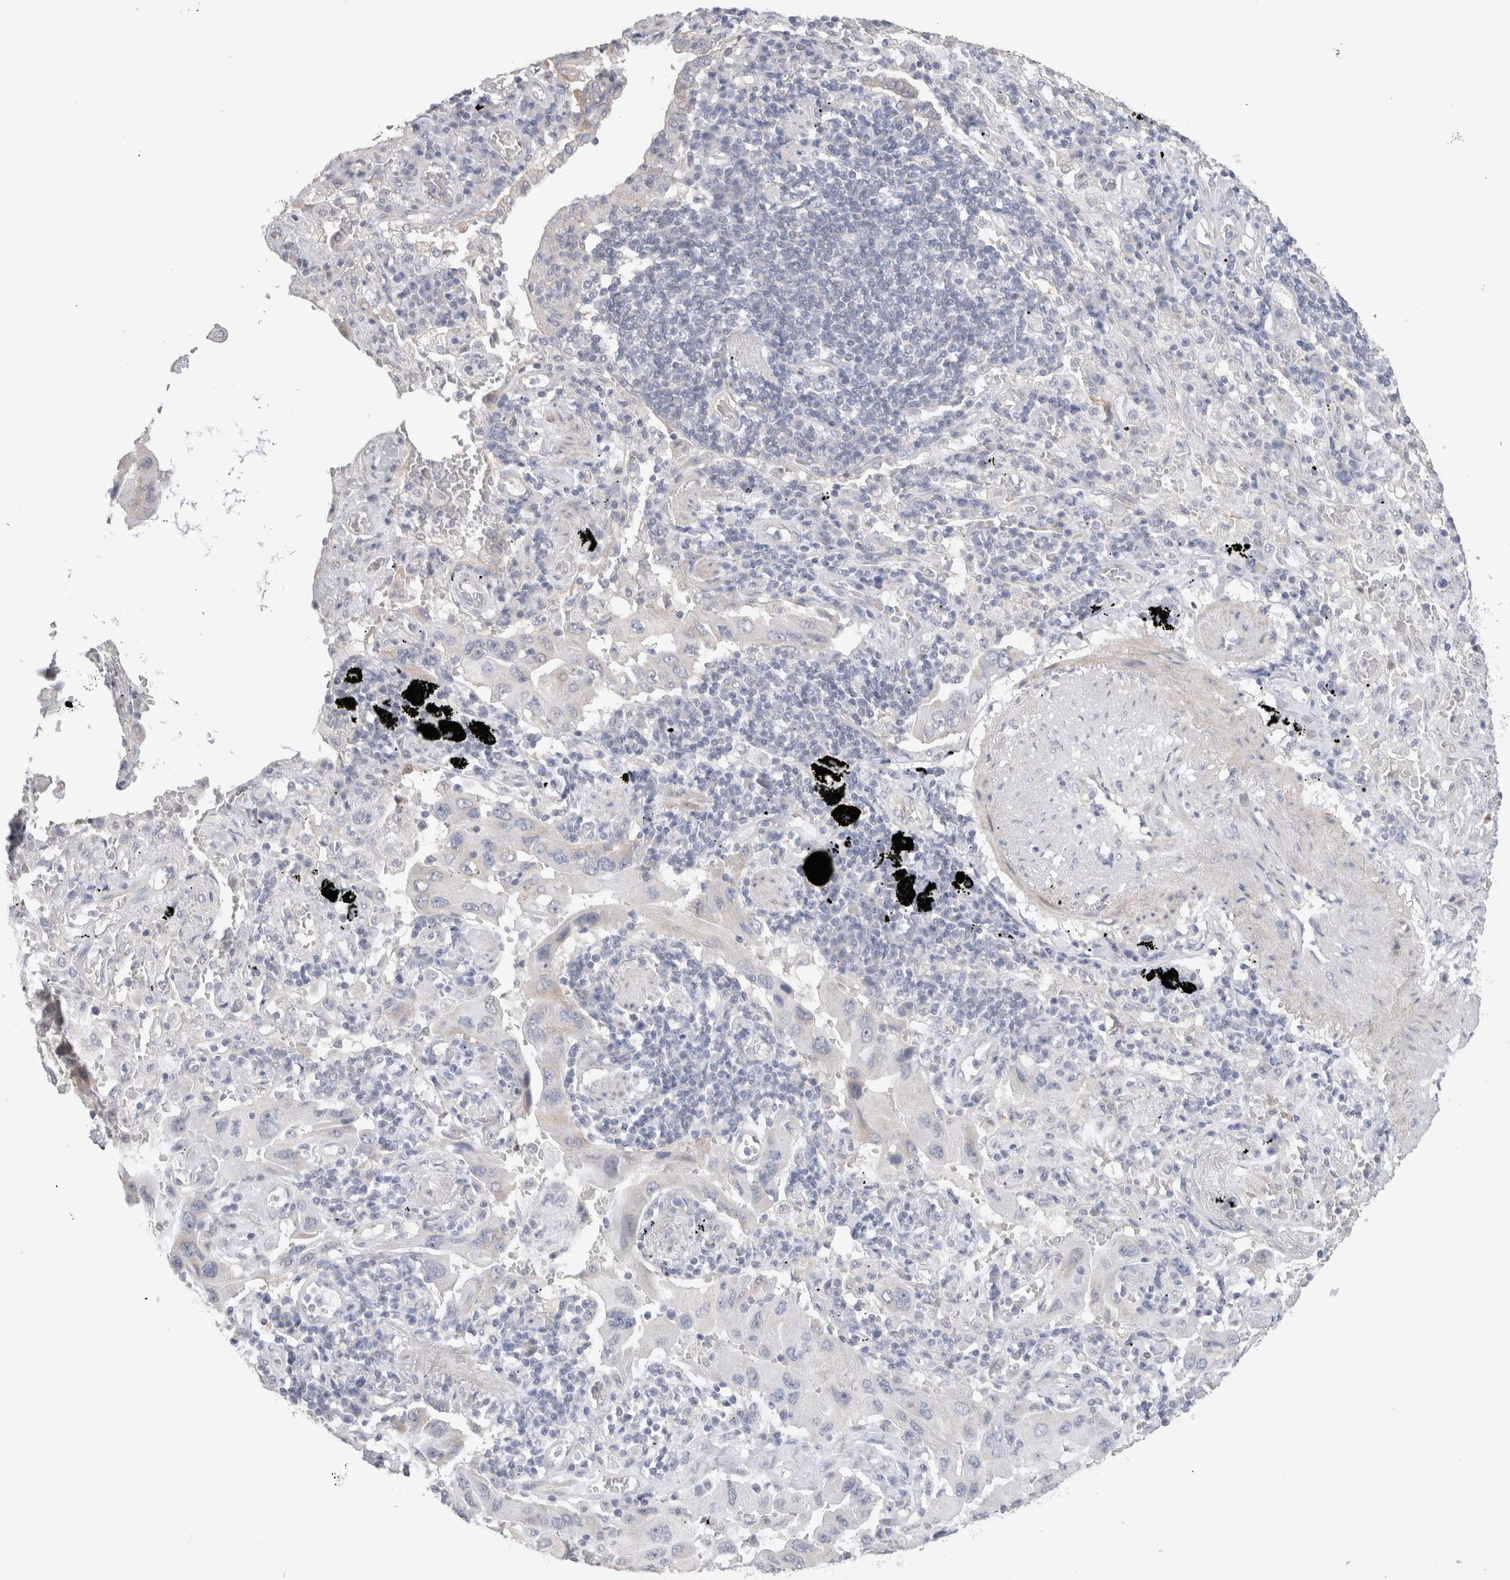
{"staining": {"intensity": "negative", "quantity": "none", "location": "none"}, "tissue": "lung cancer", "cell_type": "Tumor cells", "image_type": "cancer", "snomed": [{"axis": "morphology", "description": "Adenocarcinoma, NOS"}, {"axis": "topography", "description": "Lung"}], "caption": "Immunohistochemical staining of human adenocarcinoma (lung) displays no significant staining in tumor cells. (Immunohistochemistry (ihc), brightfield microscopy, high magnification).", "gene": "DMD", "patient": {"sex": "female", "age": 65}}